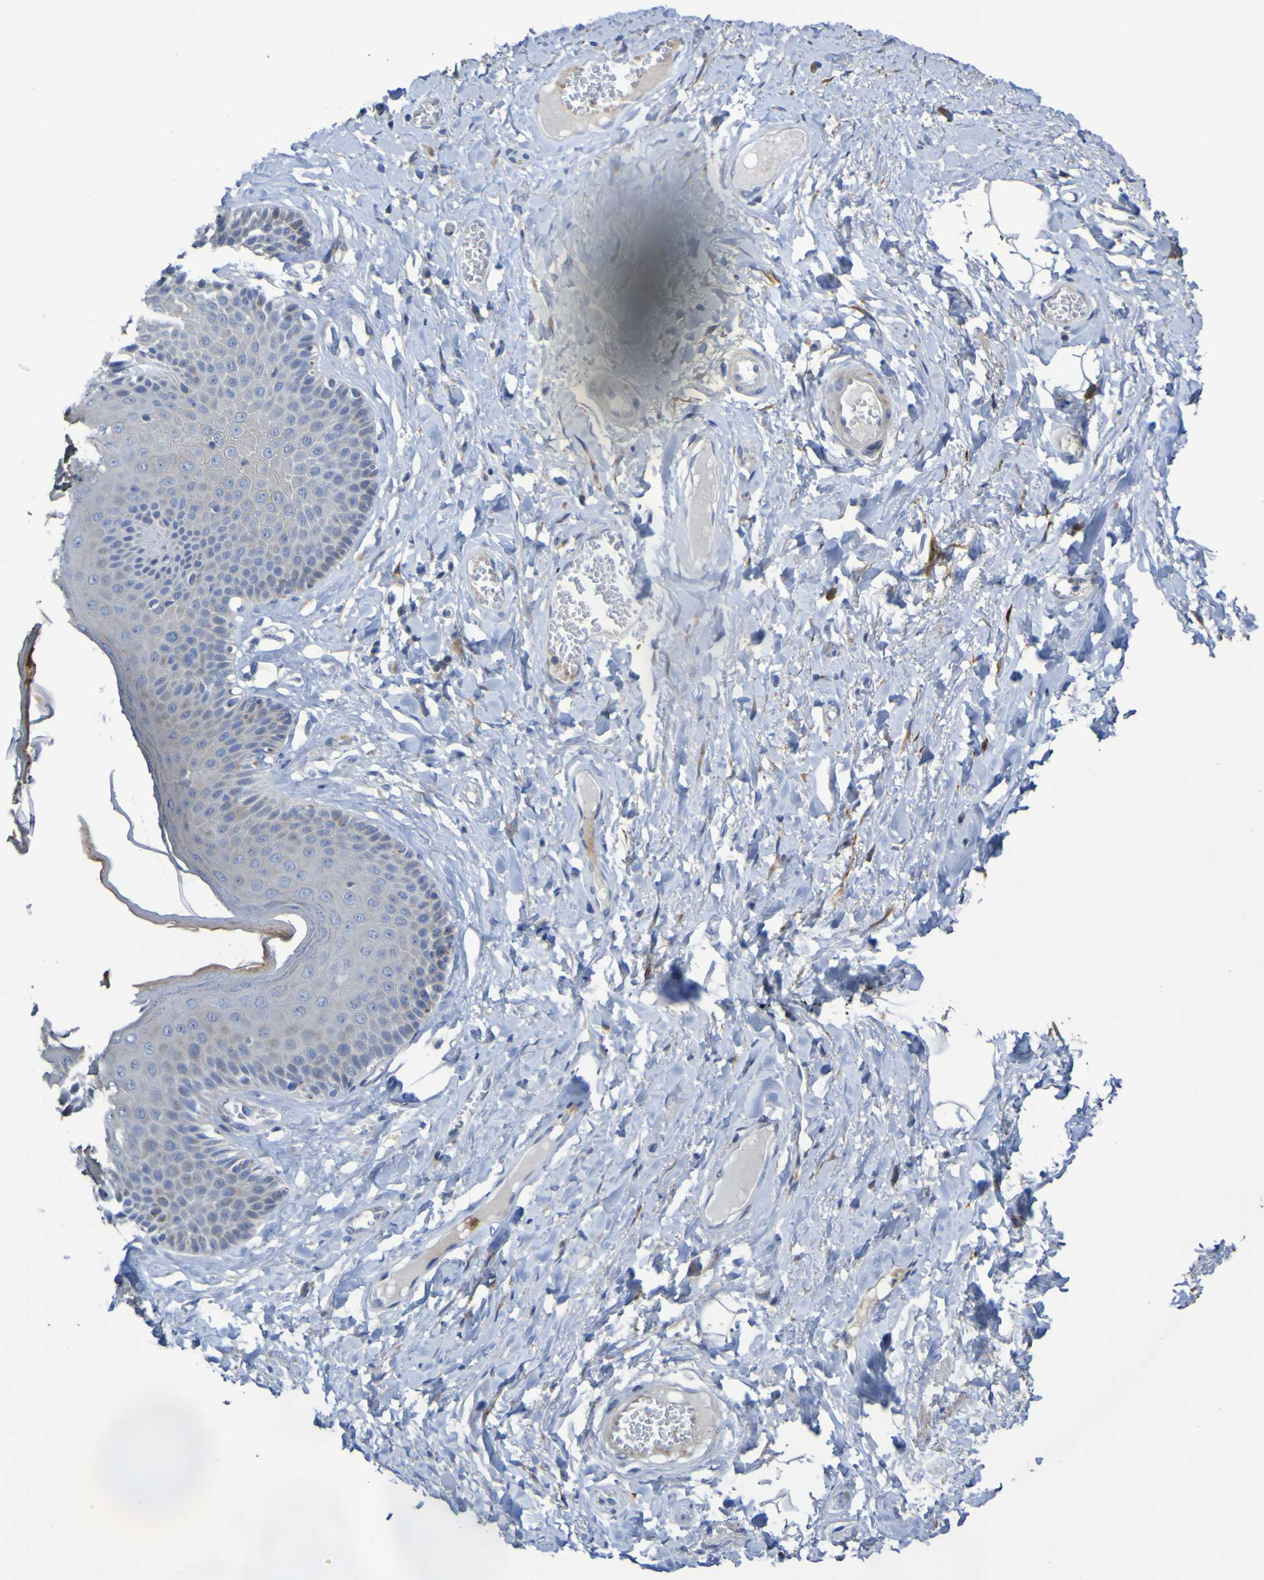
{"staining": {"intensity": "weak", "quantity": "25%-75%", "location": "cytoplasmic/membranous"}, "tissue": "skin", "cell_type": "Epidermal cells", "image_type": "normal", "snomed": [{"axis": "morphology", "description": "Normal tissue, NOS"}, {"axis": "topography", "description": "Anal"}], "caption": "Immunohistochemical staining of normal human skin reveals 25%-75% levels of weak cytoplasmic/membranous protein expression in approximately 25%-75% of epidermal cells. The staining is performed using DAB brown chromogen to label protein expression. The nuclei are counter-stained blue using hematoxylin.", "gene": "C11orf24", "patient": {"sex": "male", "age": 69}}